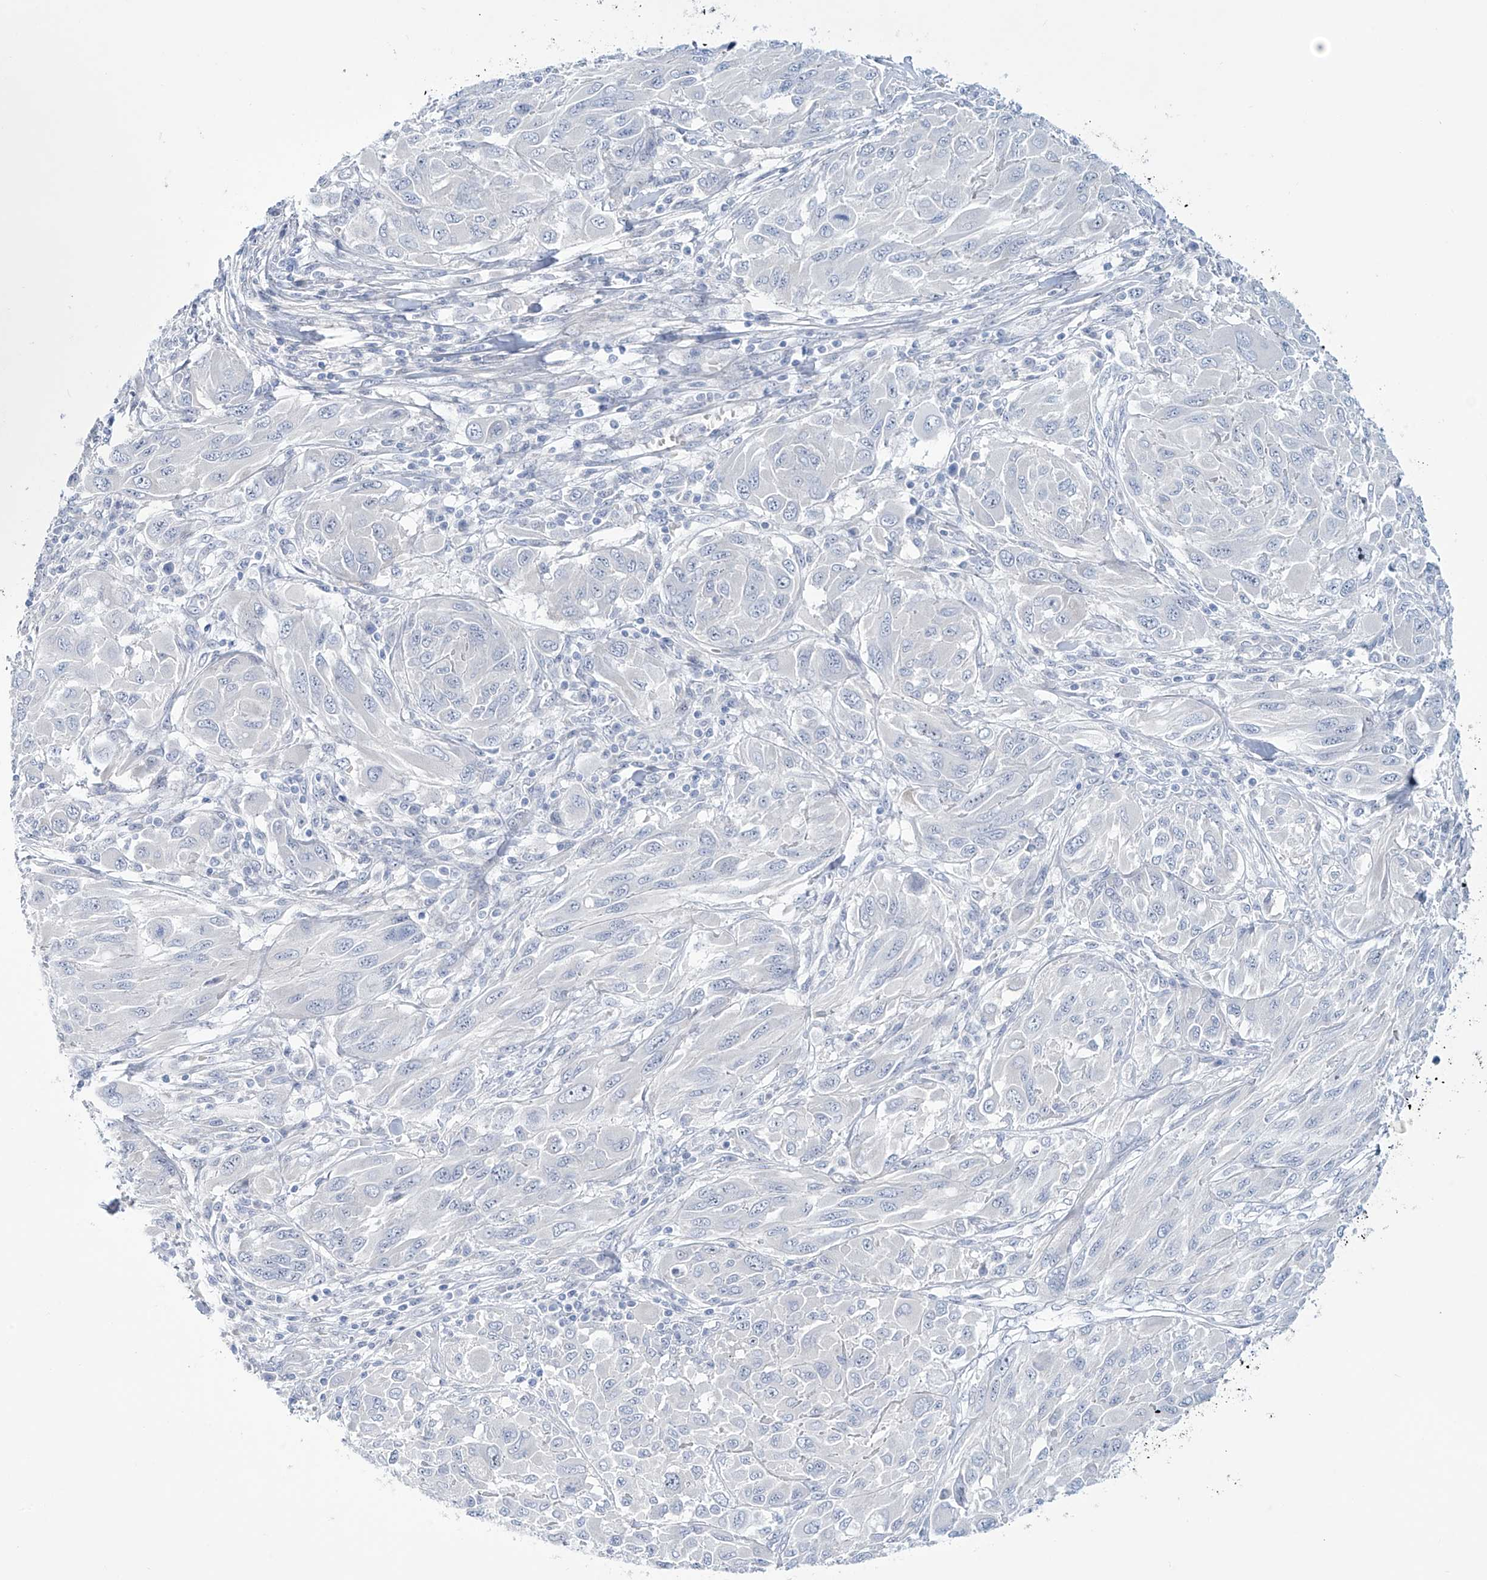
{"staining": {"intensity": "negative", "quantity": "none", "location": "none"}, "tissue": "melanoma", "cell_type": "Tumor cells", "image_type": "cancer", "snomed": [{"axis": "morphology", "description": "Malignant melanoma, NOS"}, {"axis": "topography", "description": "Skin"}], "caption": "This is an immunohistochemistry (IHC) image of human melanoma. There is no staining in tumor cells.", "gene": "TRIM60", "patient": {"sex": "female", "age": 91}}